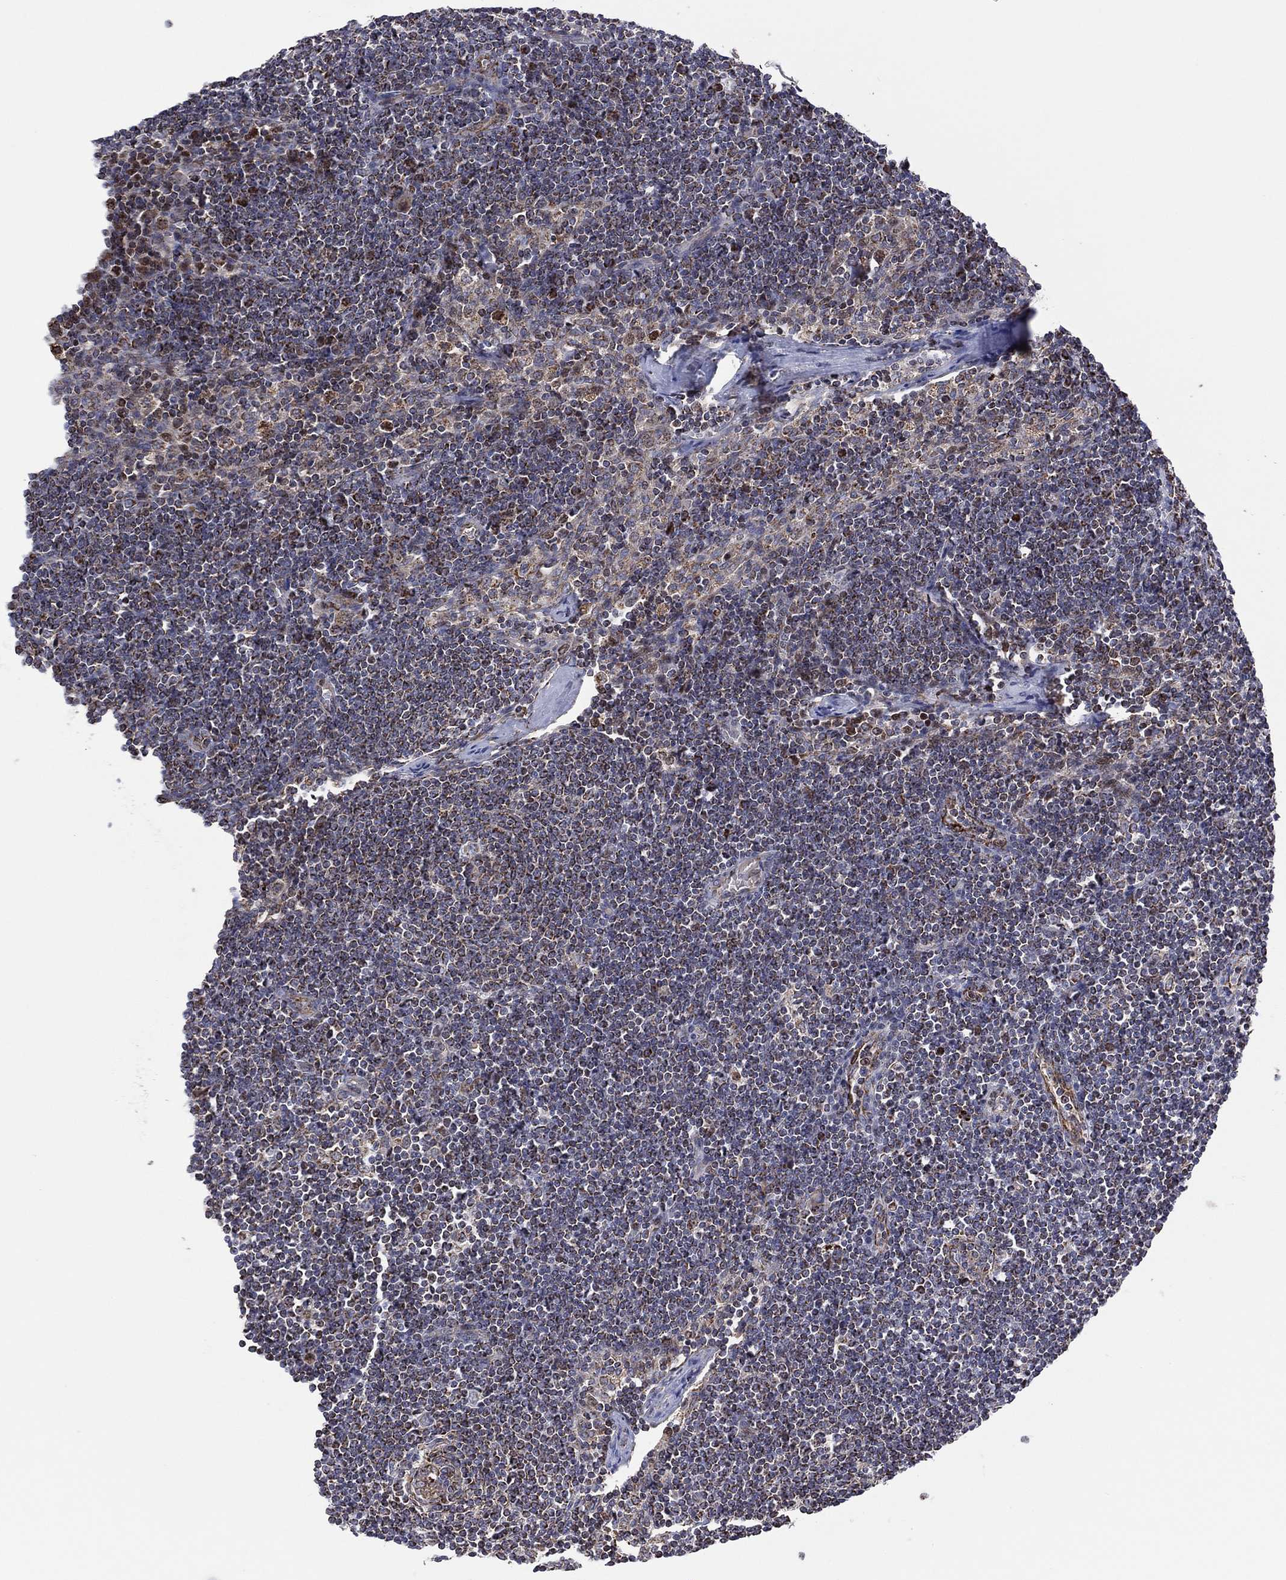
{"staining": {"intensity": "negative", "quantity": "none", "location": "none"}, "tissue": "lymph node", "cell_type": "Non-germinal center cells", "image_type": "normal", "snomed": [{"axis": "morphology", "description": "Normal tissue, NOS"}, {"axis": "morphology", "description": "Adenocarcinoma, NOS"}, {"axis": "topography", "description": "Lymph node"}, {"axis": "topography", "description": "Pancreas"}], "caption": "This is an immunohistochemistry (IHC) micrograph of unremarkable lymph node. There is no positivity in non-germinal center cells.", "gene": "PIDD1", "patient": {"sex": "female", "age": 58}}